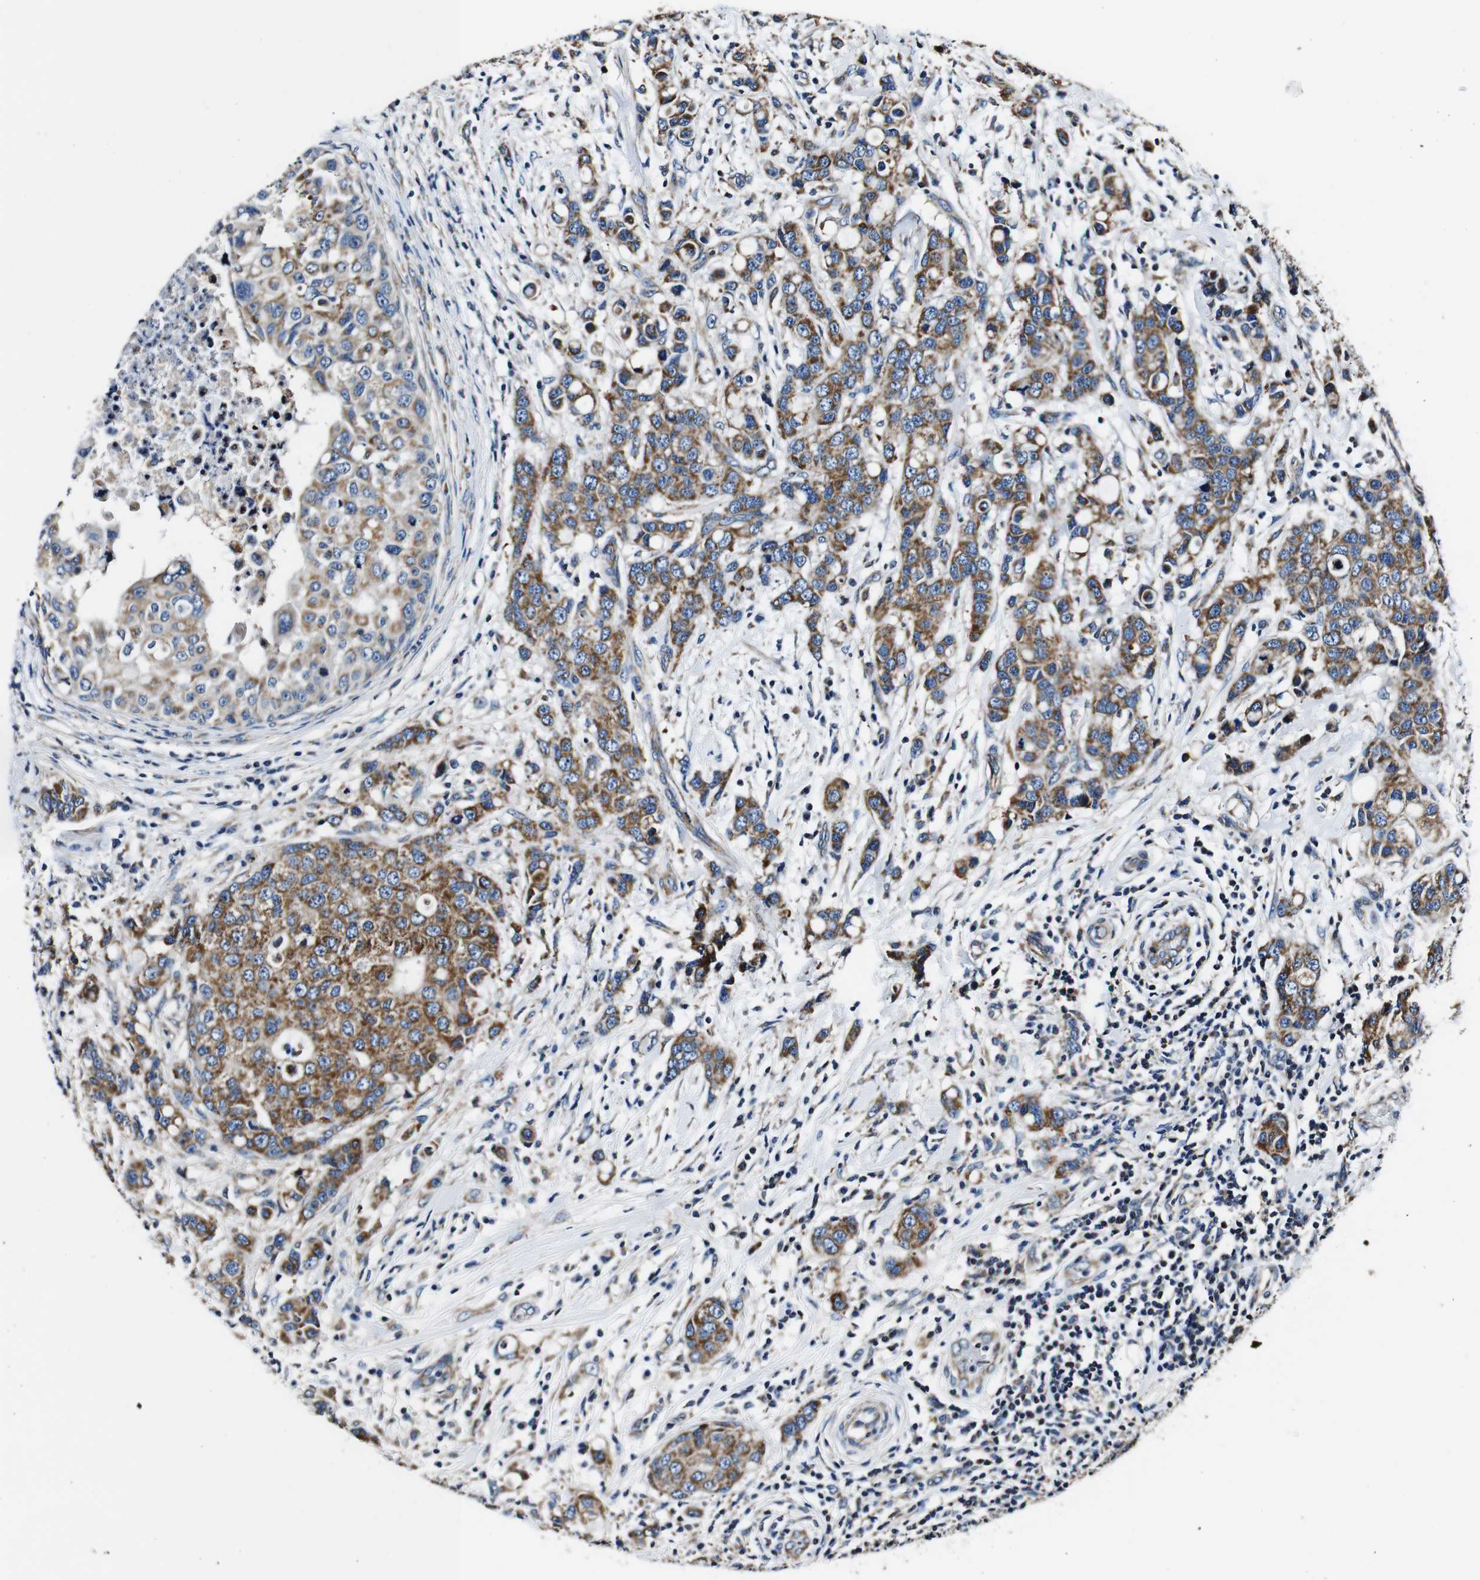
{"staining": {"intensity": "moderate", "quantity": "25%-75%", "location": "cytoplasmic/membranous"}, "tissue": "breast cancer", "cell_type": "Tumor cells", "image_type": "cancer", "snomed": [{"axis": "morphology", "description": "Duct carcinoma"}, {"axis": "topography", "description": "Breast"}], "caption": "Human breast cancer (intraductal carcinoma) stained for a protein (brown) demonstrates moderate cytoplasmic/membranous positive positivity in approximately 25%-75% of tumor cells.", "gene": "HK1", "patient": {"sex": "female", "age": 27}}